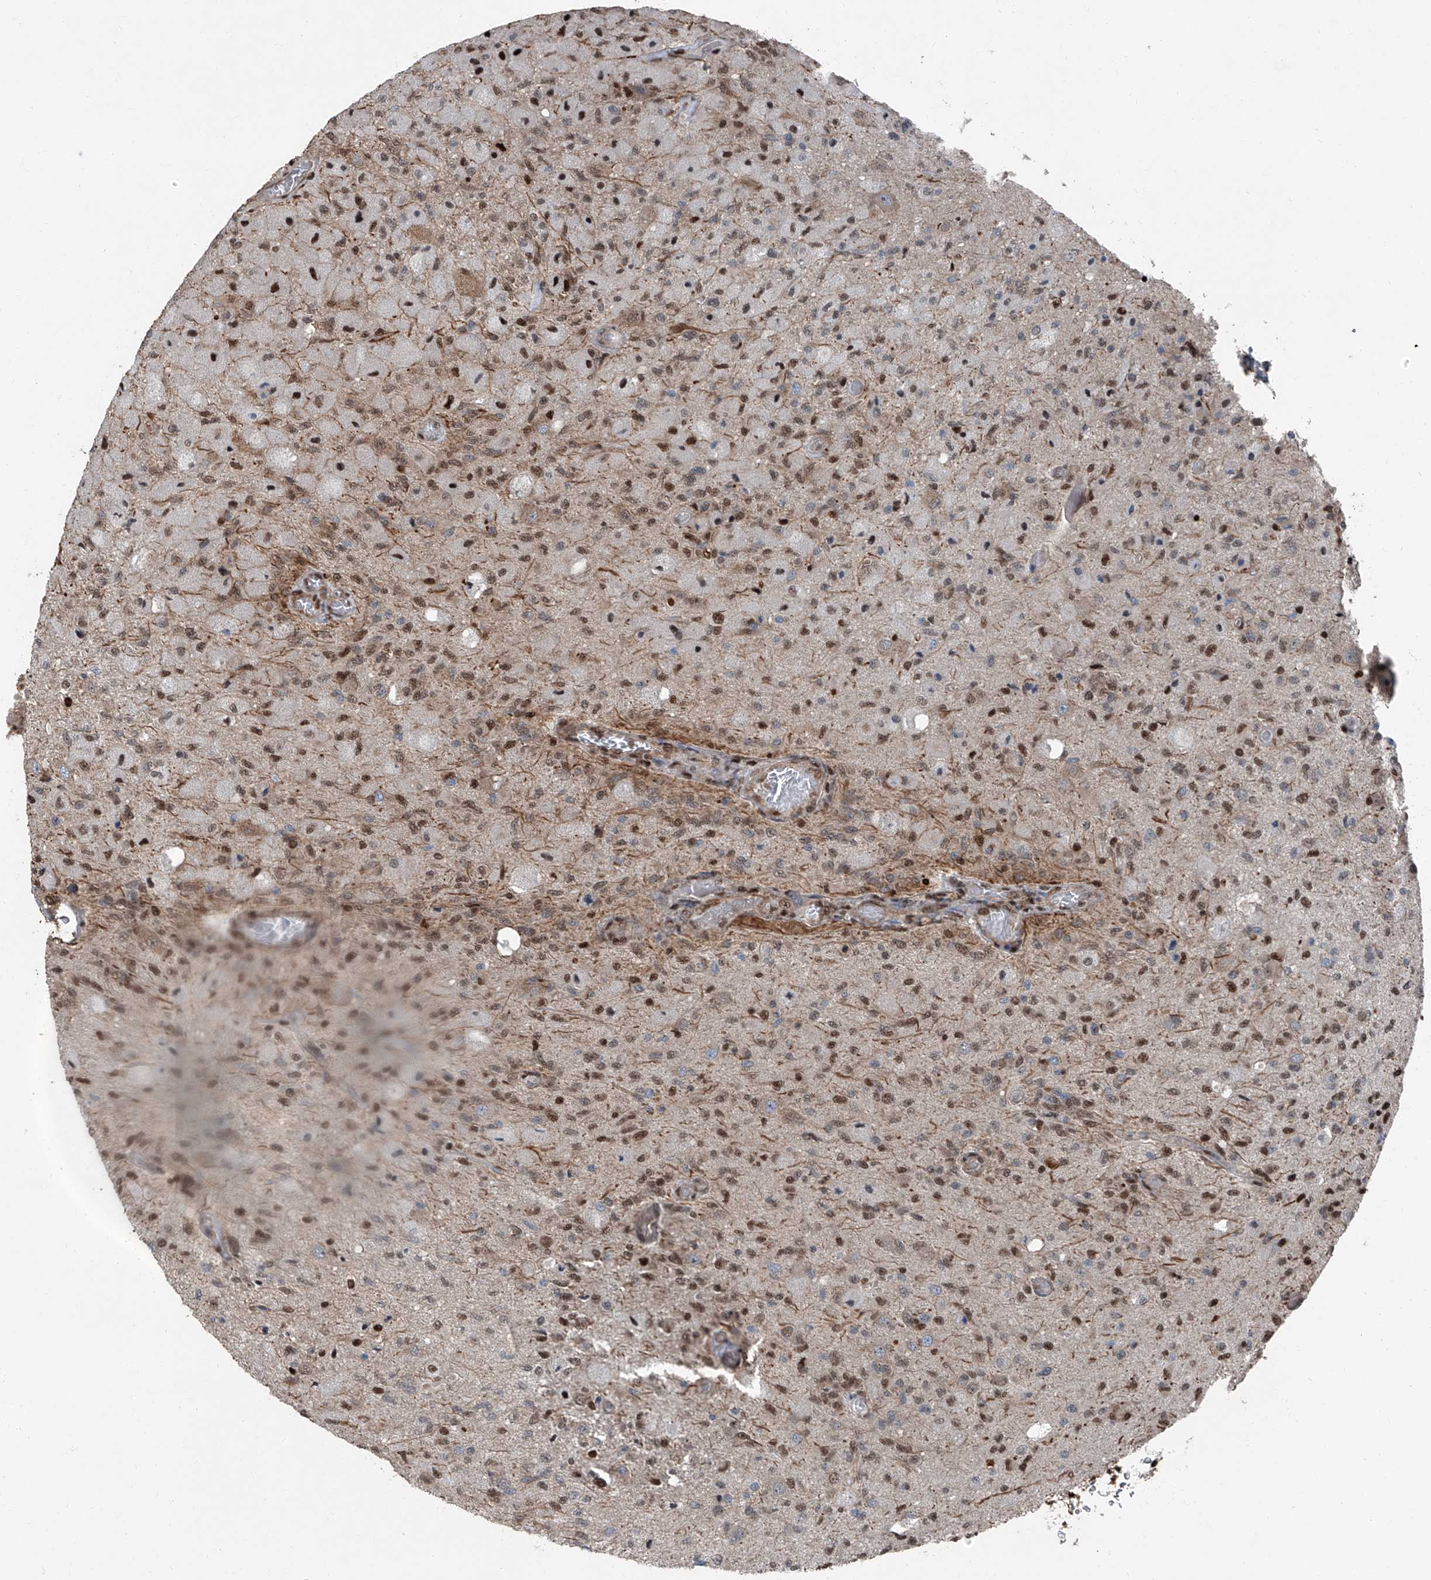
{"staining": {"intensity": "moderate", "quantity": ">75%", "location": "nuclear"}, "tissue": "glioma", "cell_type": "Tumor cells", "image_type": "cancer", "snomed": [{"axis": "morphology", "description": "Normal tissue, NOS"}, {"axis": "morphology", "description": "Glioma, malignant, High grade"}, {"axis": "topography", "description": "Cerebral cortex"}], "caption": "A micrograph of glioma stained for a protein exhibits moderate nuclear brown staining in tumor cells.", "gene": "FKBP5", "patient": {"sex": "male", "age": 77}}